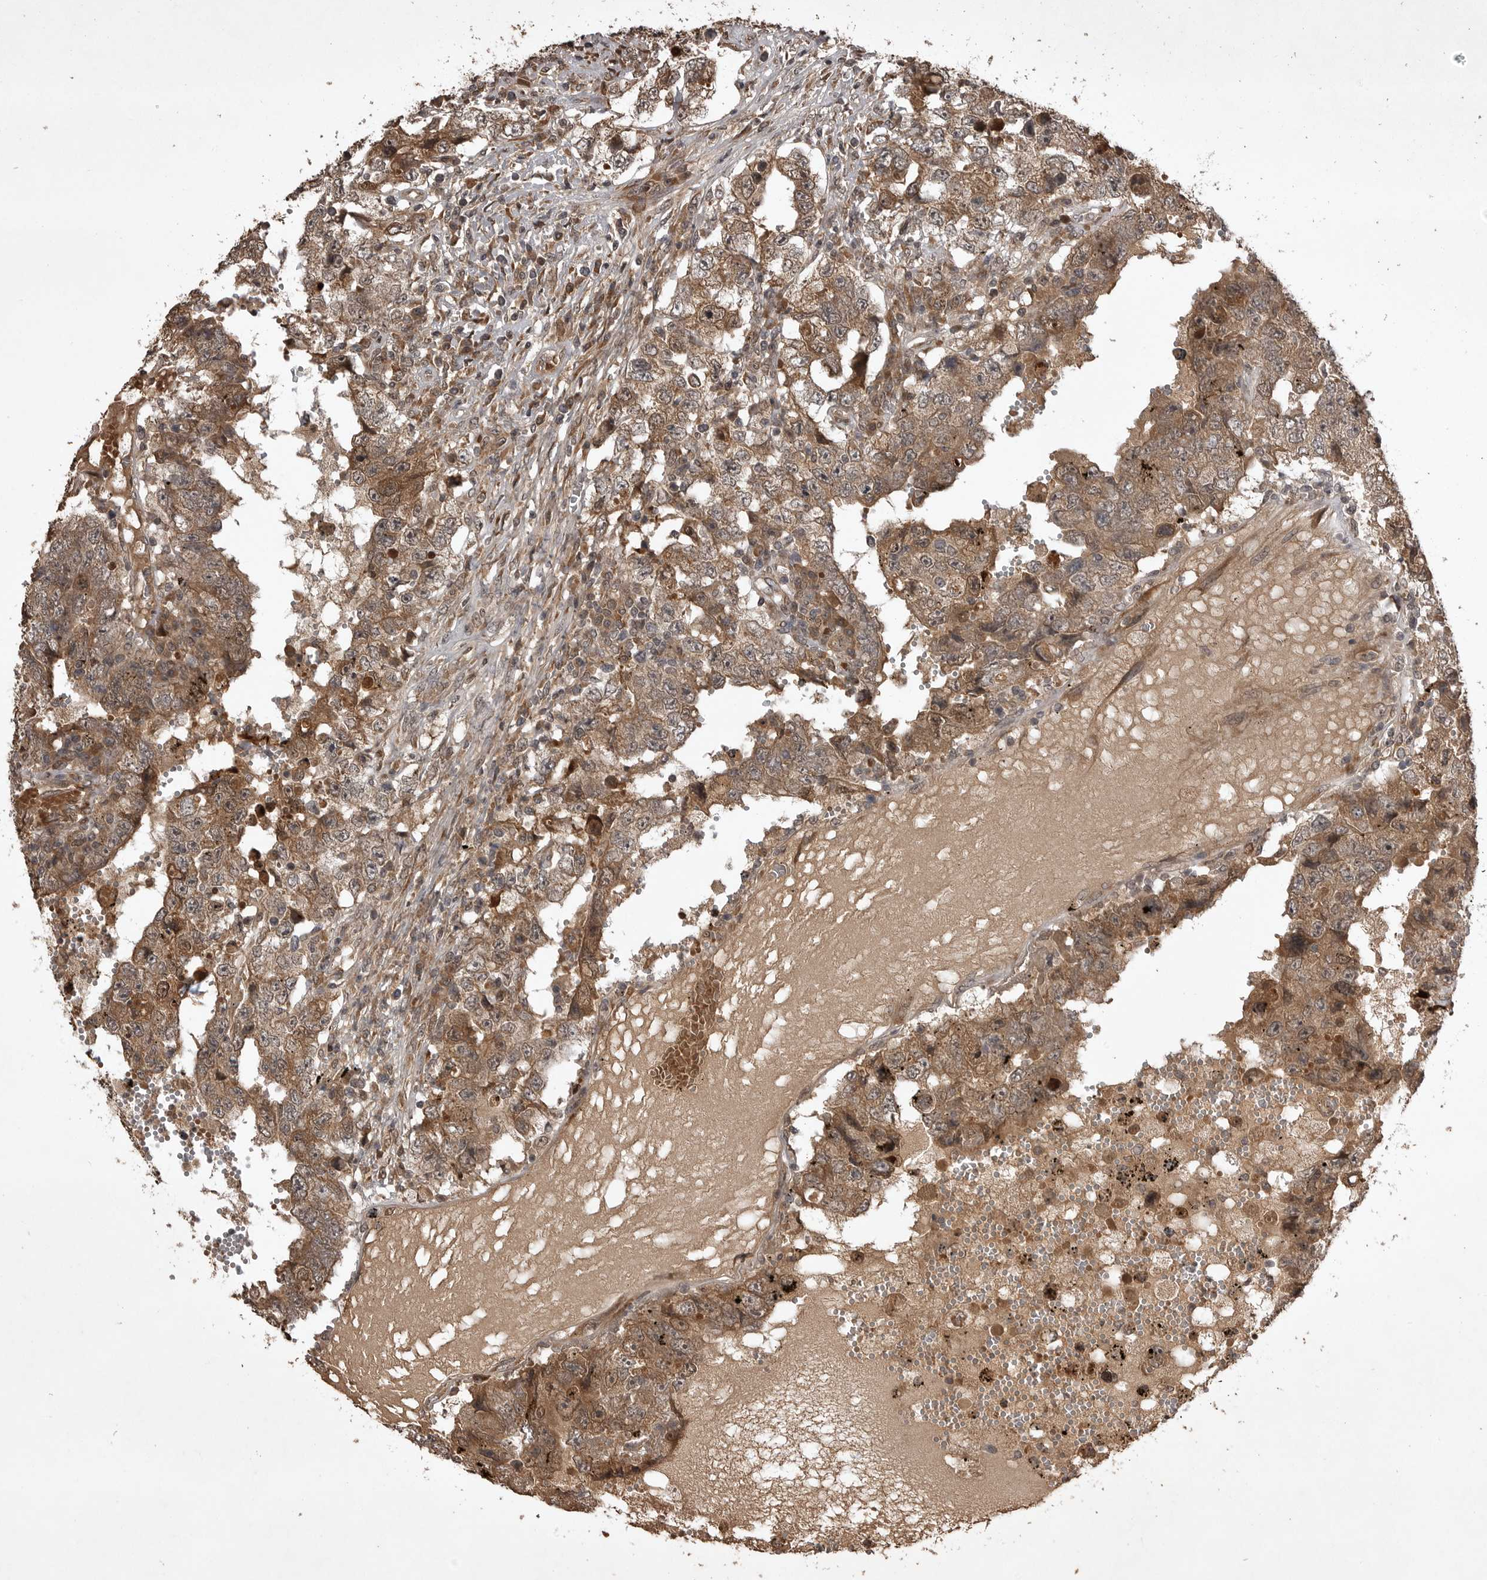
{"staining": {"intensity": "moderate", "quantity": ">75%", "location": "cytoplasmic/membranous"}, "tissue": "testis cancer", "cell_type": "Tumor cells", "image_type": "cancer", "snomed": [{"axis": "morphology", "description": "Carcinoma, Embryonal, NOS"}, {"axis": "topography", "description": "Testis"}], "caption": "Immunohistochemical staining of testis embryonal carcinoma demonstrates medium levels of moderate cytoplasmic/membranous staining in approximately >75% of tumor cells. The staining was performed using DAB to visualize the protein expression in brown, while the nuclei were stained in blue with hematoxylin (Magnification: 20x).", "gene": "AKAP7", "patient": {"sex": "male", "age": 26}}